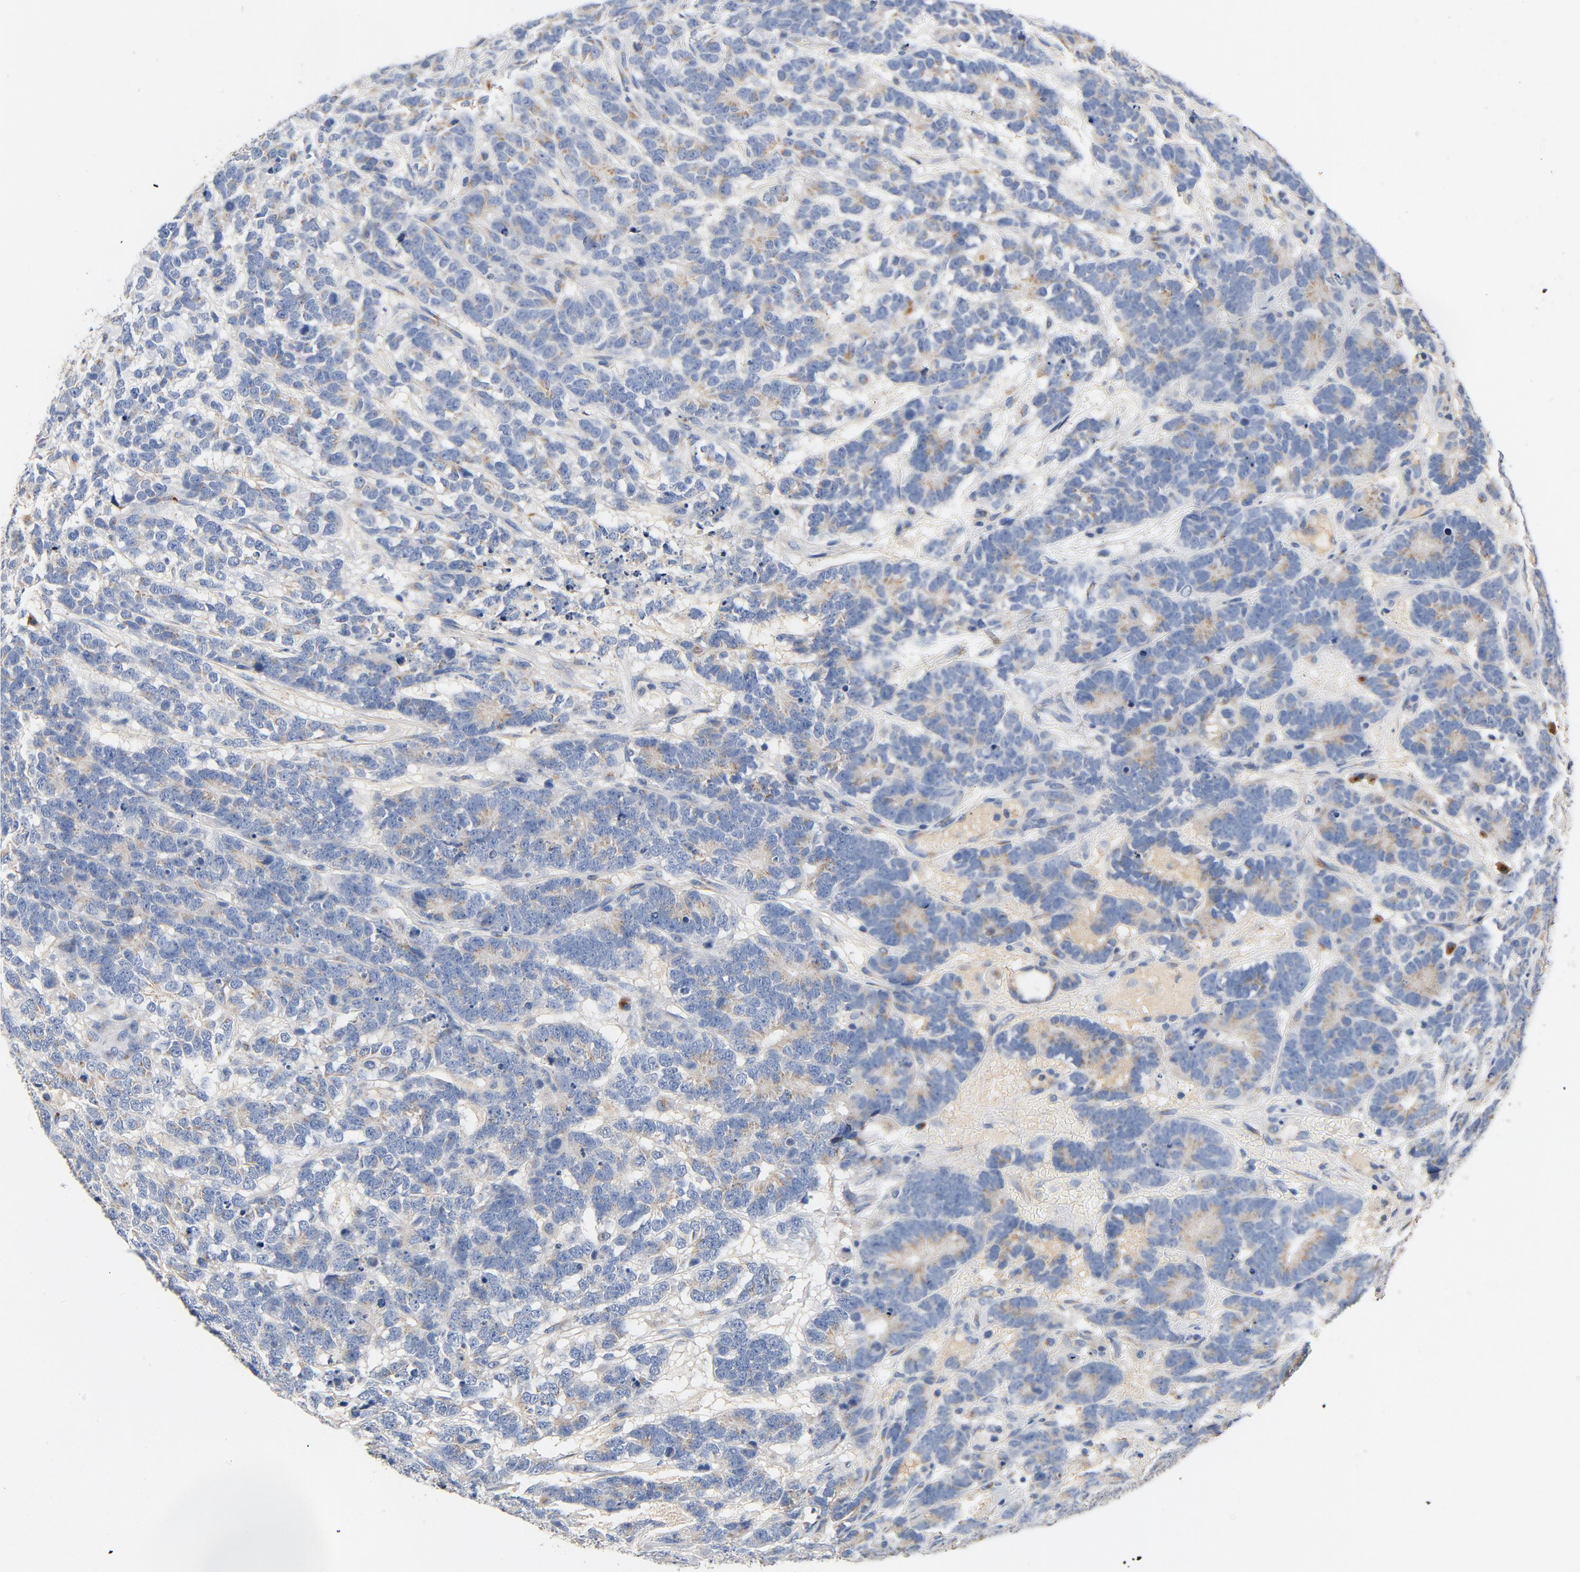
{"staining": {"intensity": "negative", "quantity": "none", "location": "none"}, "tissue": "testis cancer", "cell_type": "Tumor cells", "image_type": "cancer", "snomed": [{"axis": "morphology", "description": "Carcinoma, Embryonal, NOS"}, {"axis": "topography", "description": "Testis"}], "caption": "Immunohistochemistry (IHC) micrograph of testis embryonal carcinoma stained for a protein (brown), which shows no staining in tumor cells. (Stains: DAB (3,3'-diaminobenzidine) immunohistochemistry with hematoxylin counter stain, Microscopy: brightfield microscopy at high magnification).", "gene": "LMAN2", "patient": {"sex": "male", "age": 26}}